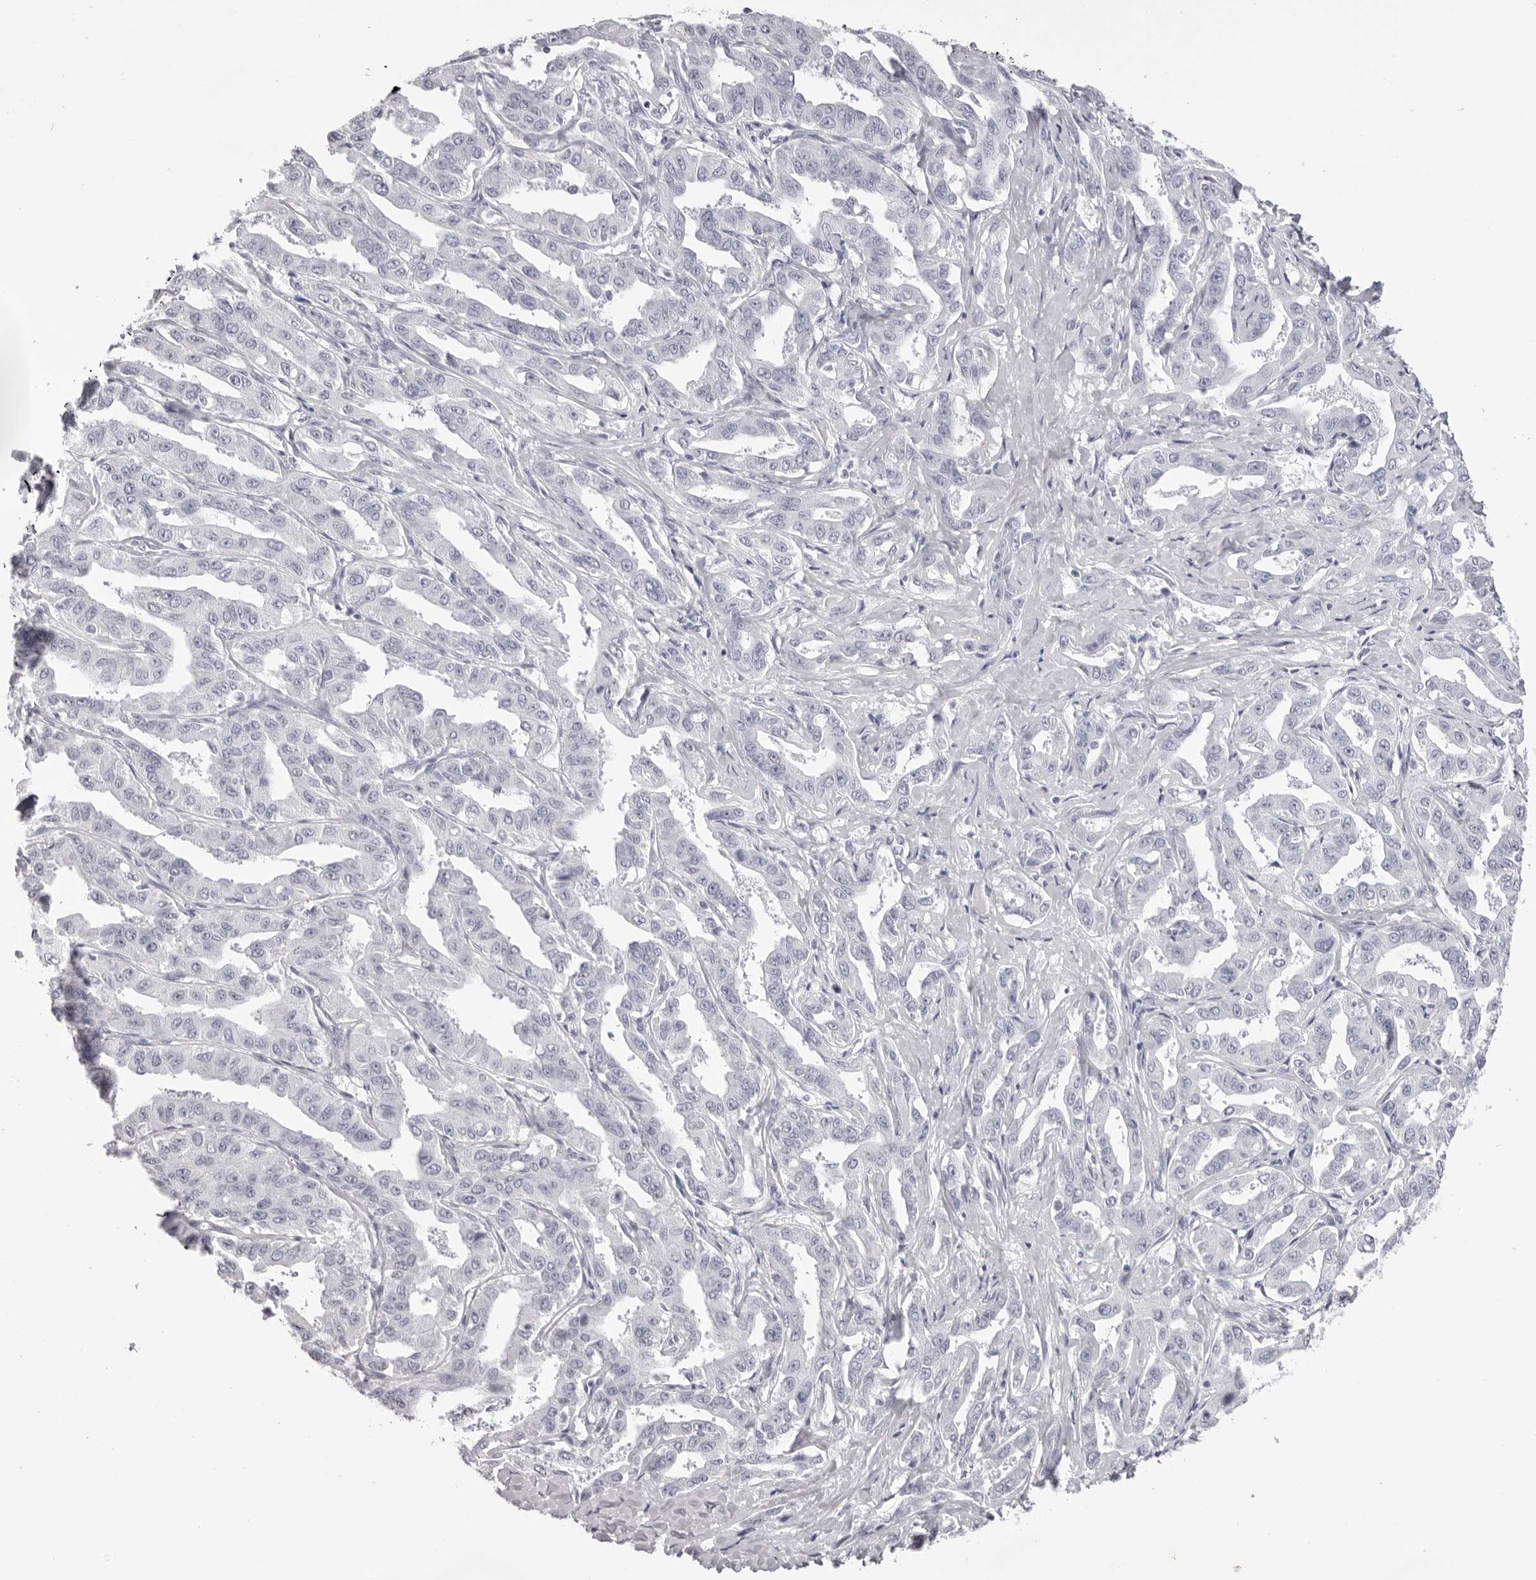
{"staining": {"intensity": "negative", "quantity": "none", "location": "none"}, "tissue": "liver cancer", "cell_type": "Tumor cells", "image_type": "cancer", "snomed": [{"axis": "morphology", "description": "Cholangiocarcinoma"}, {"axis": "topography", "description": "Liver"}], "caption": "The image demonstrates no staining of tumor cells in liver cholangiocarcinoma.", "gene": "CST1", "patient": {"sex": "male", "age": 59}}